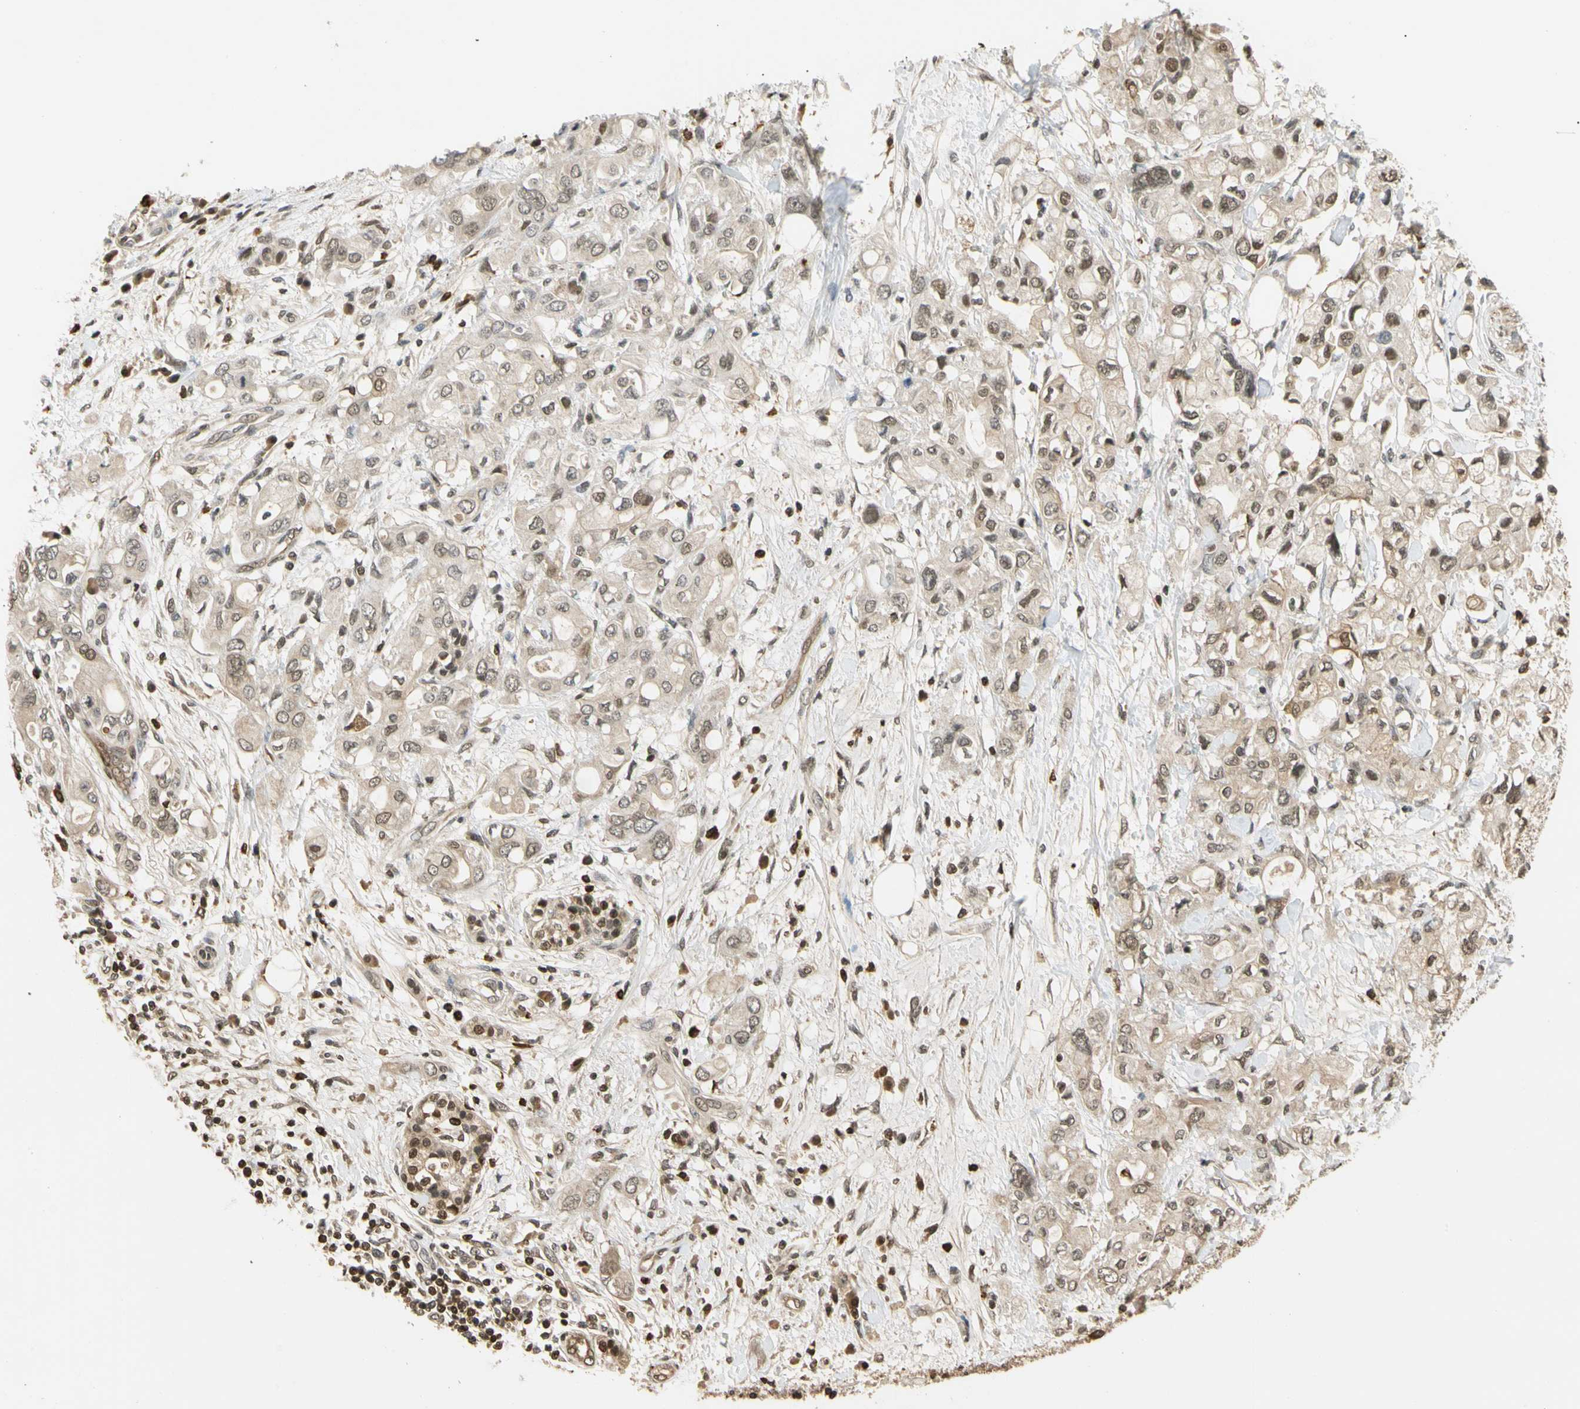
{"staining": {"intensity": "weak", "quantity": ">75%", "location": "cytoplasmic/membranous,nuclear"}, "tissue": "pancreatic cancer", "cell_type": "Tumor cells", "image_type": "cancer", "snomed": [{"axis": "morphology", "description": "Adenocarcinoma, NOS"}, {"axis": "topography", "description": "Pancreas"}], "caption": "This is a photomicrograph of immunohistochemistry staining of pancreatic cancer (adenocarcinoma), which shows weak positivity in the cytoplasmic/membranous and nuclear of tumor cells.", "gene": "SOD1", "patient": {"sex": "female", "age": 56}}